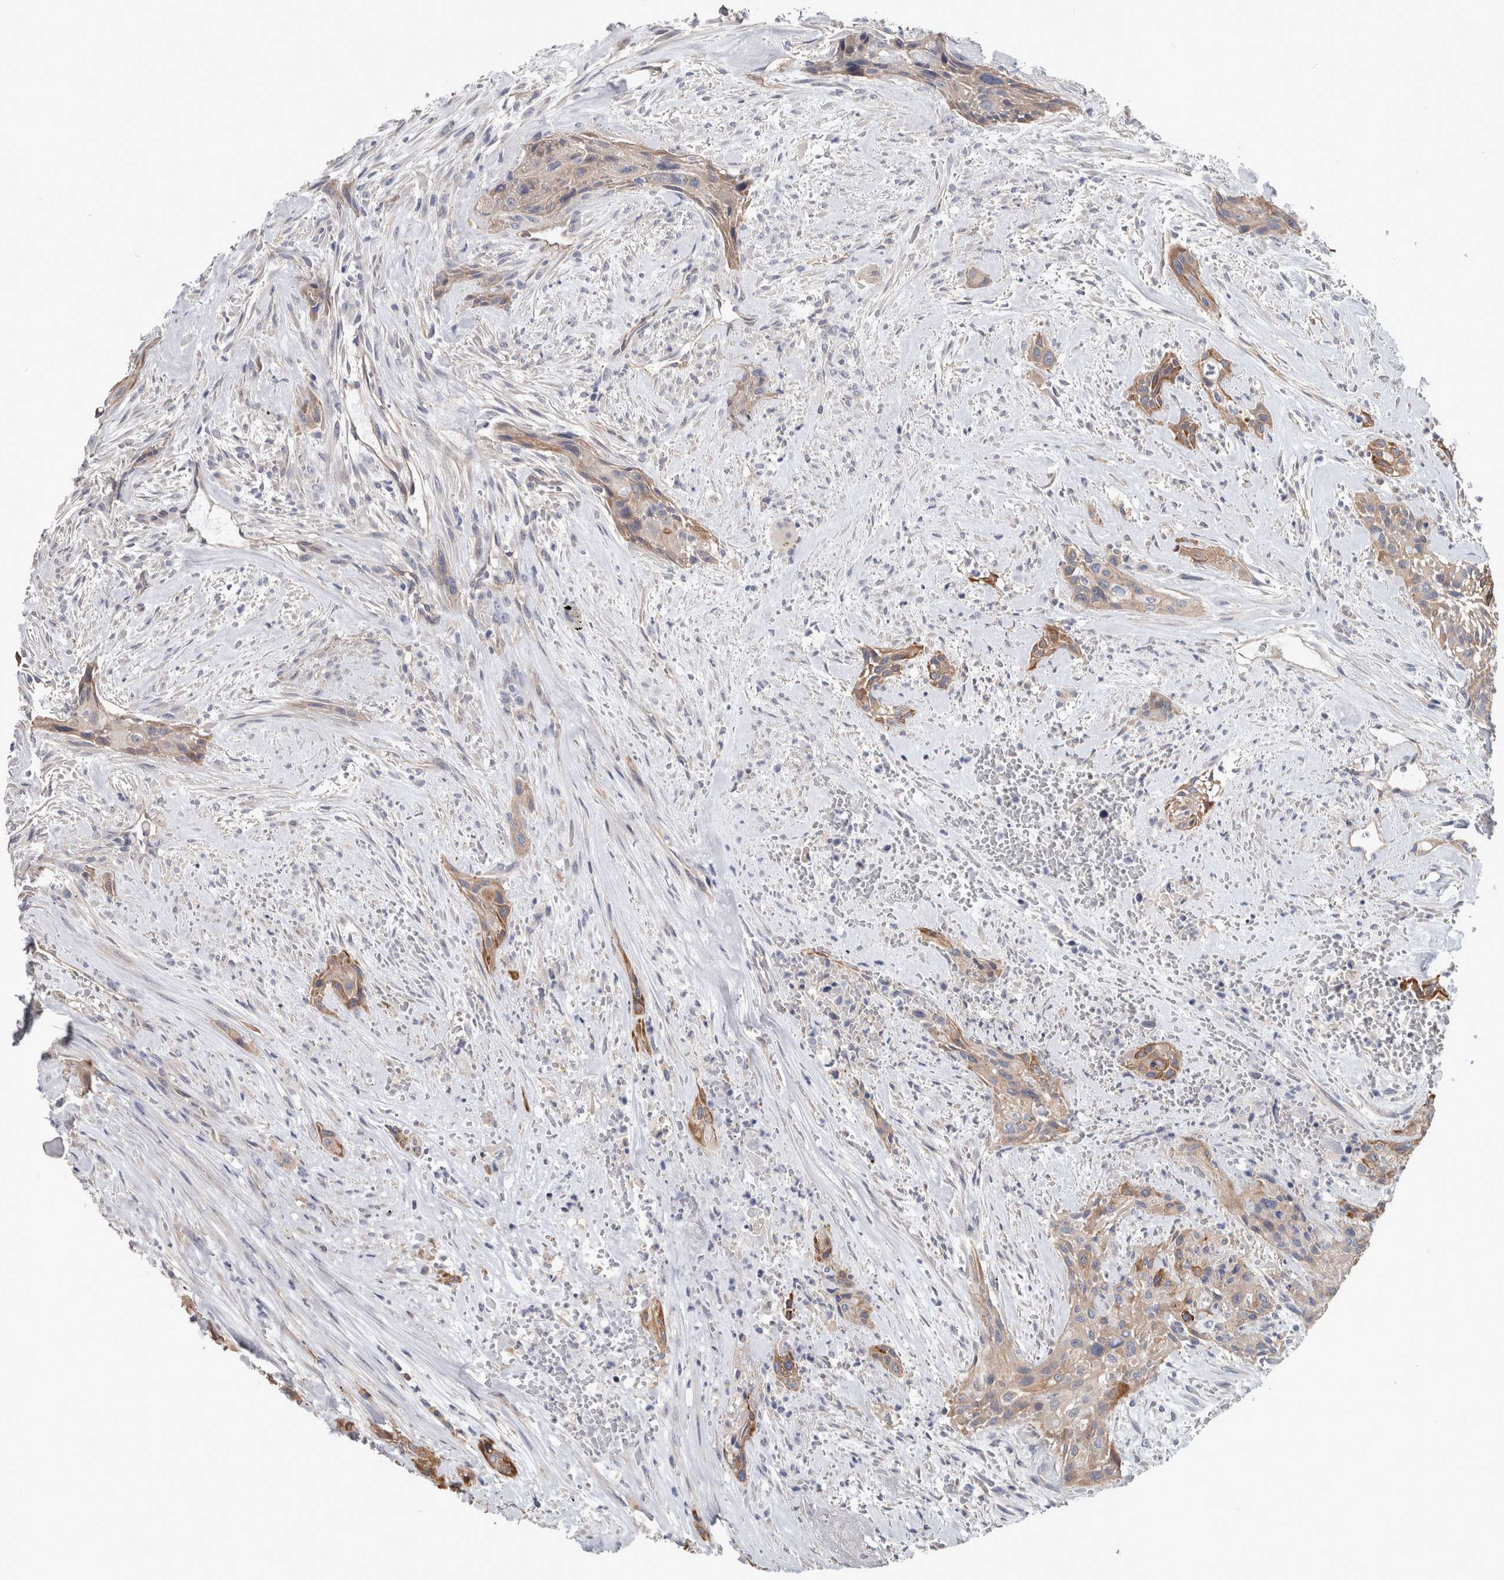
{"staining": {"intensity": "weak", "quantity": ">75%", "location": "cytoplasmic/membranous"}, "tissue": "urothelial cancer", "cell_type": "Tumor cells", "image_type": "cancer", "snomed": [{"axis": "morphology", "description": "Urothelial carcinoma, High grade"}, {"axis": "topography", "description": "Urinary bladder"}], "caption": "An immunohistochemistry histopathology image of tumor tissue is shown. Protein staining in brown shows weak cytoplasmic/membranous positivity in urothelial cancer within tumor cells. (Brightfield microscopy of DAB IHC at high magnification).", "gene": "BCAM", "patient": {"sex": "male", "age": 35}}